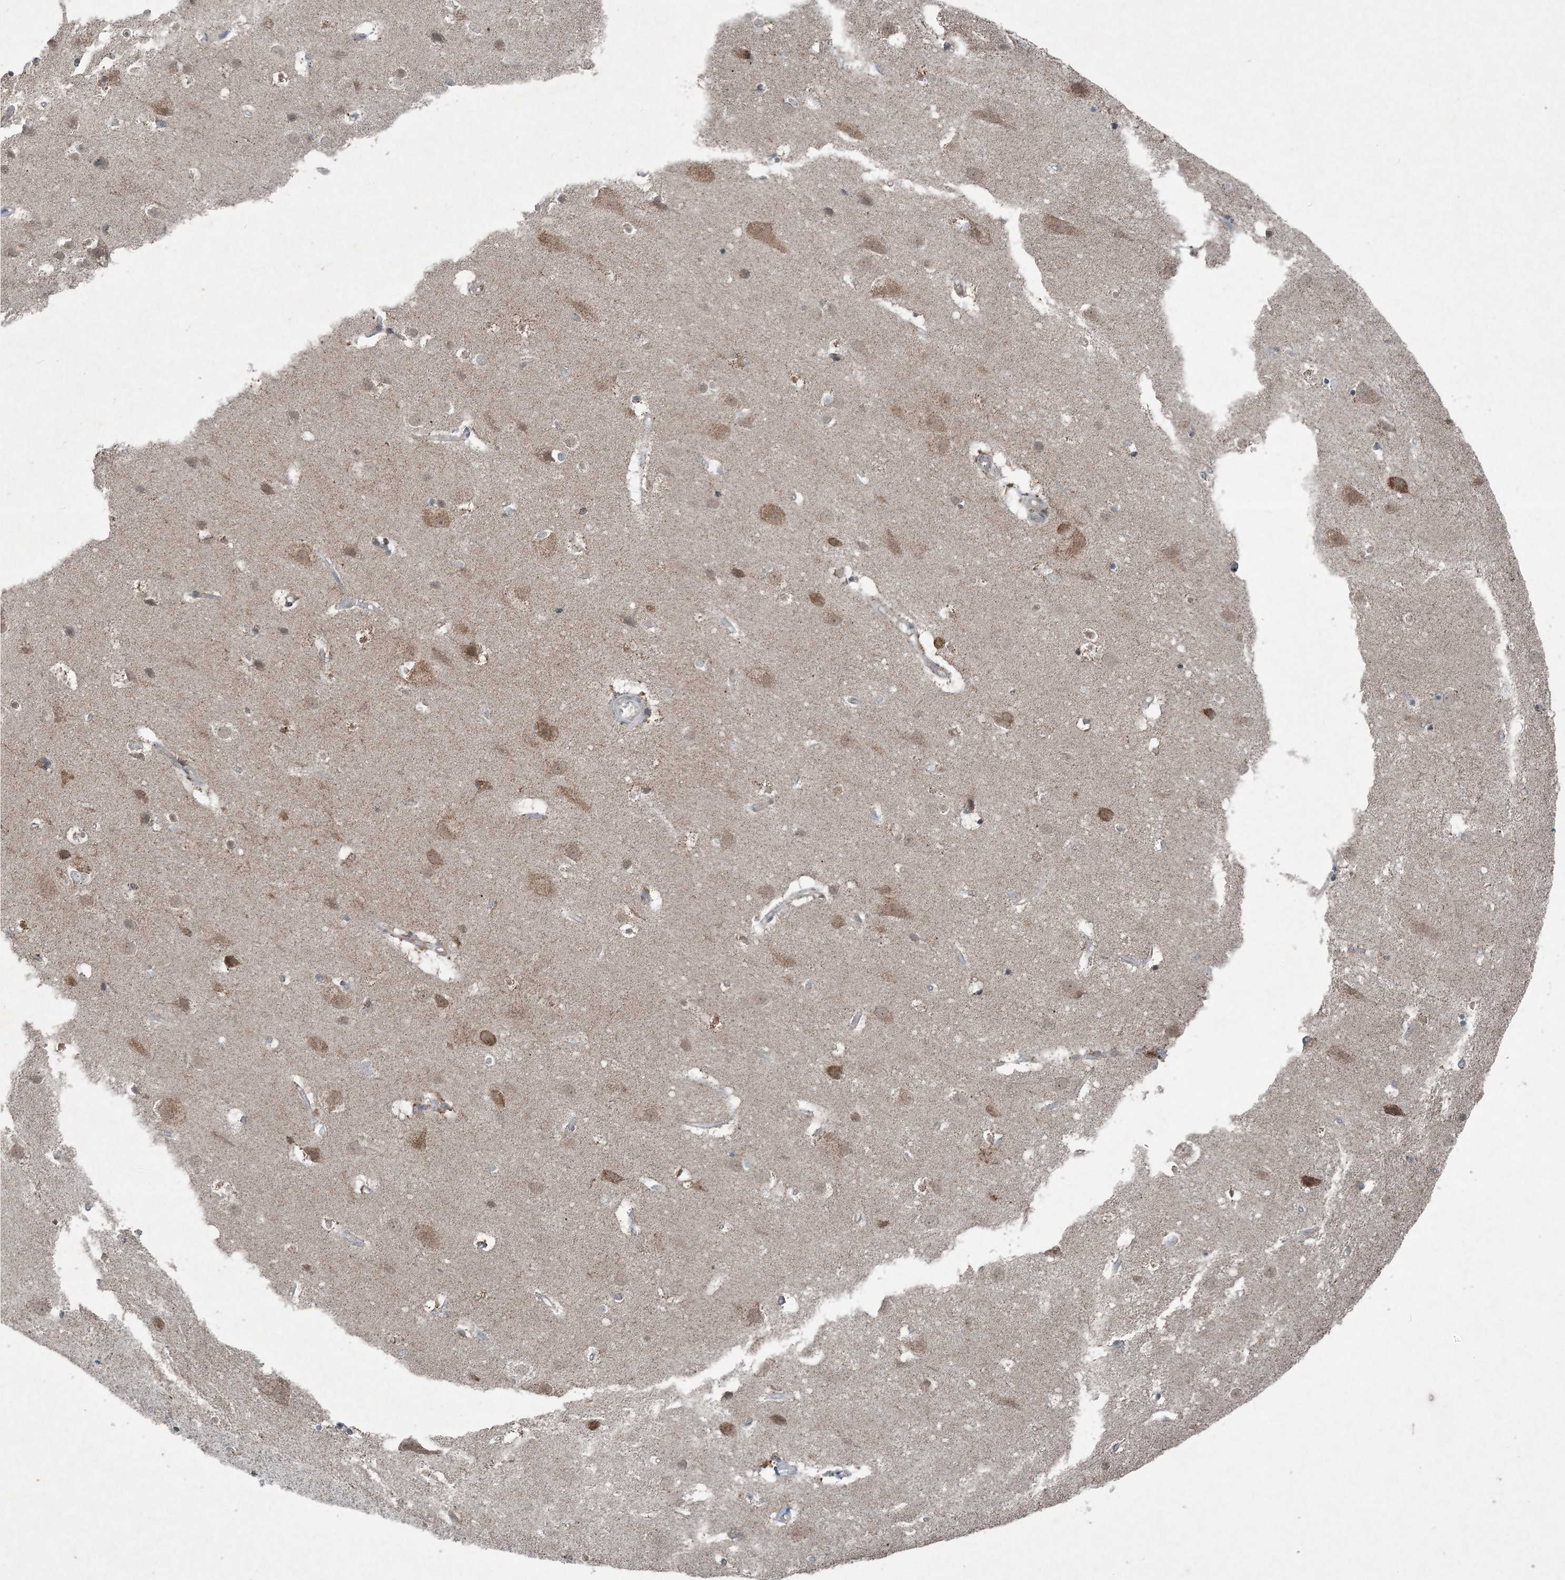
{"staining": {"intensity": "negative", "quantity": "none", "location": "none"}, "tissue": "cerebral cortex", "cell_type": "Endothelial cells", "image_type": "normal", "snomed": [{"axis": "morphology", "description": "Normal tissue, NOS"}, {"axis": "topography", "description": "Cerebral cortex"}], "caption": "Human cerebral cortex stained for a protein using immunohistochemistry reveals no expression in endothelial cells.", "gene": "PC", "patient": {"sex": "male", "age": 54}}